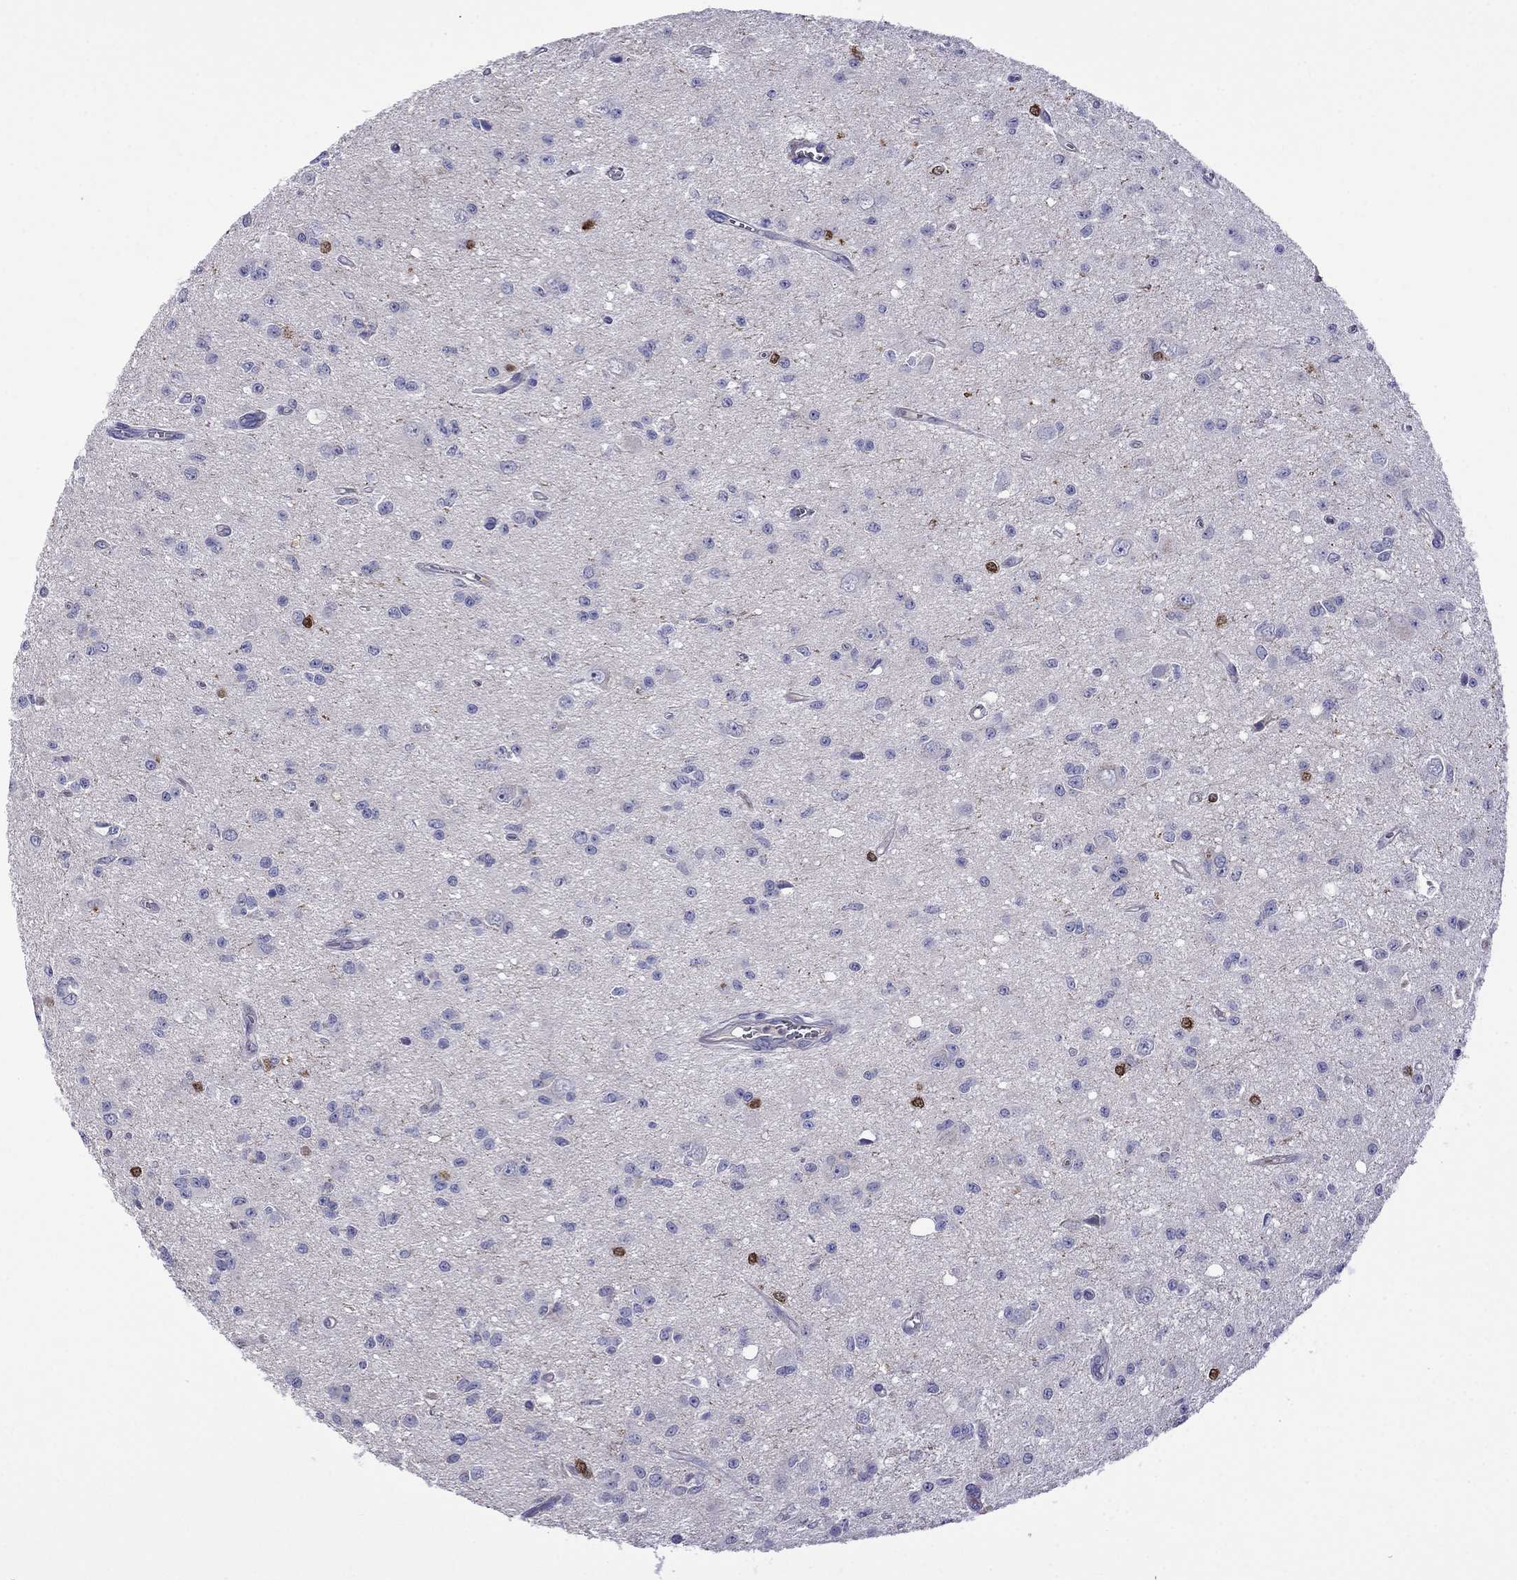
{"staining": {"intensity": "negative", "quantity": "none", "location": "none"}, "tissue": "glioma", "cell_type": "Tumor cells", "image_type": "cancer", "snomed": [{"axis": "morphology", "description": "Glioma, malignant, Low grade"}, {"axis": "topography", "description": "Brain"}], "caption": "Immunohistochemical staining of human malignant low-grade glioma demonstrates no significant expression in tumor cells. (DAB immunohistochemistry (IHC) visualized using brightfield microscopy, high magnification).", "gene": "STAR", "patient": {"sex": "female", "age": 45}}